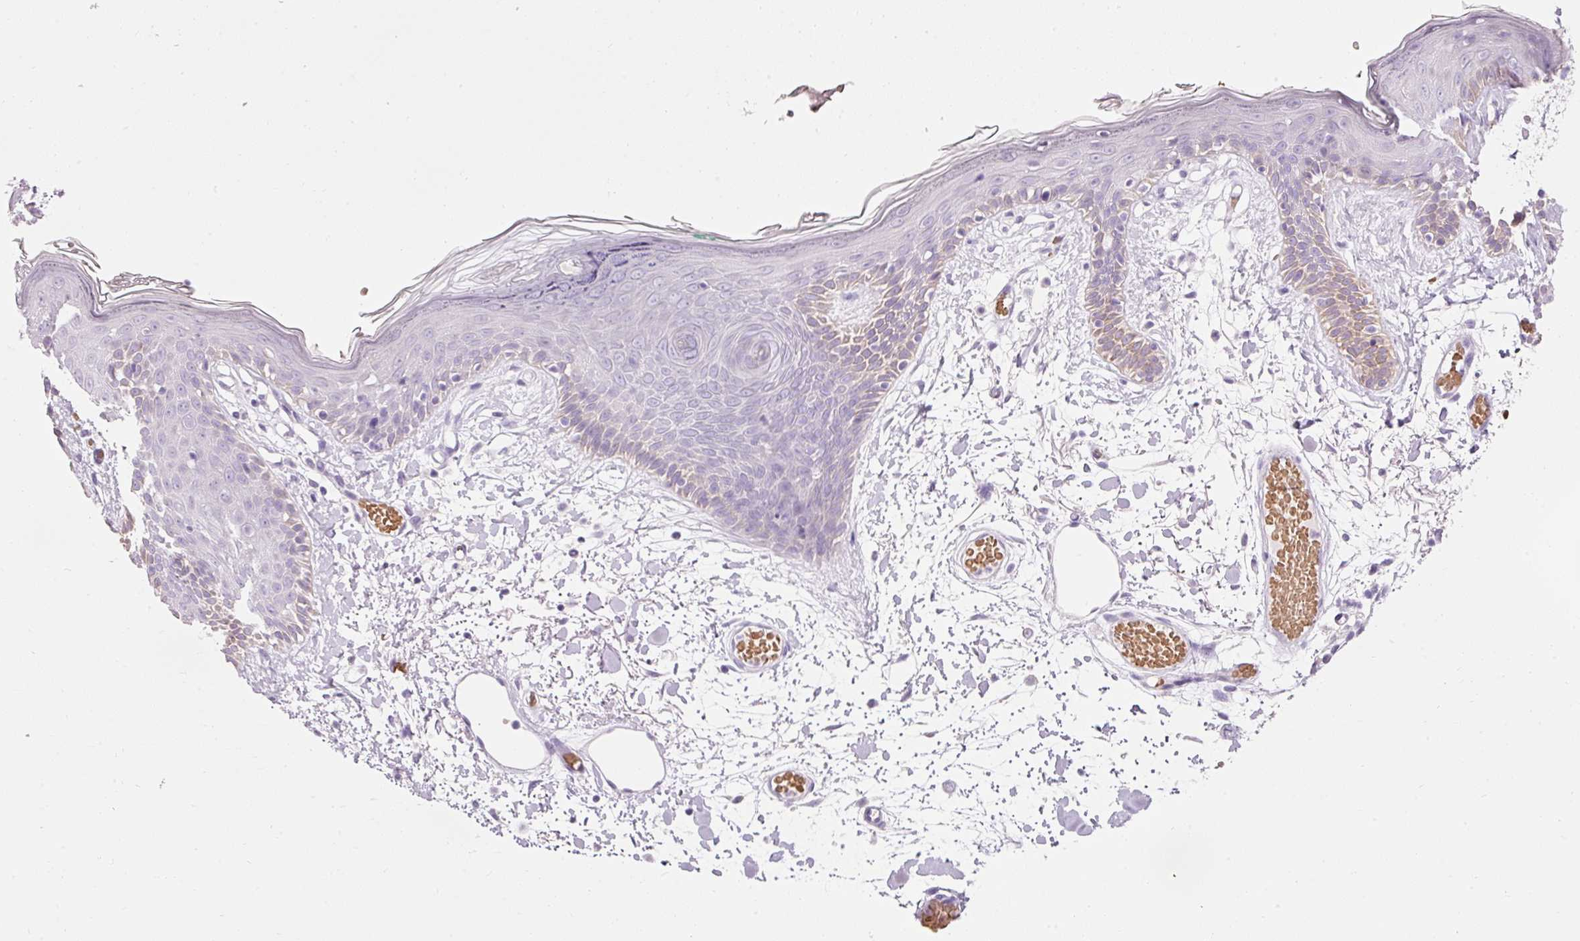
{"staining": {"intensity": "negative", "quantity": "none", "location": "none"}, "tissue": "skin", "cell_type": "Fibroblasts", "image_type": "normal", "snomed": [{"axis": "morphology", "description": "Normal tissue, NOS"}, {"axis": "topography", "description": "Skin"}], "caption": "The image exhibits no significant expression in fibroblasts of skin. The staining was performed using DAB to visualize the protein expression in brown, while the nuclei were stained in blue with hematoxylin (Magnification: 20x).", "gene": "DHRS11", "patient": {"sex": "male", "age": 79}}